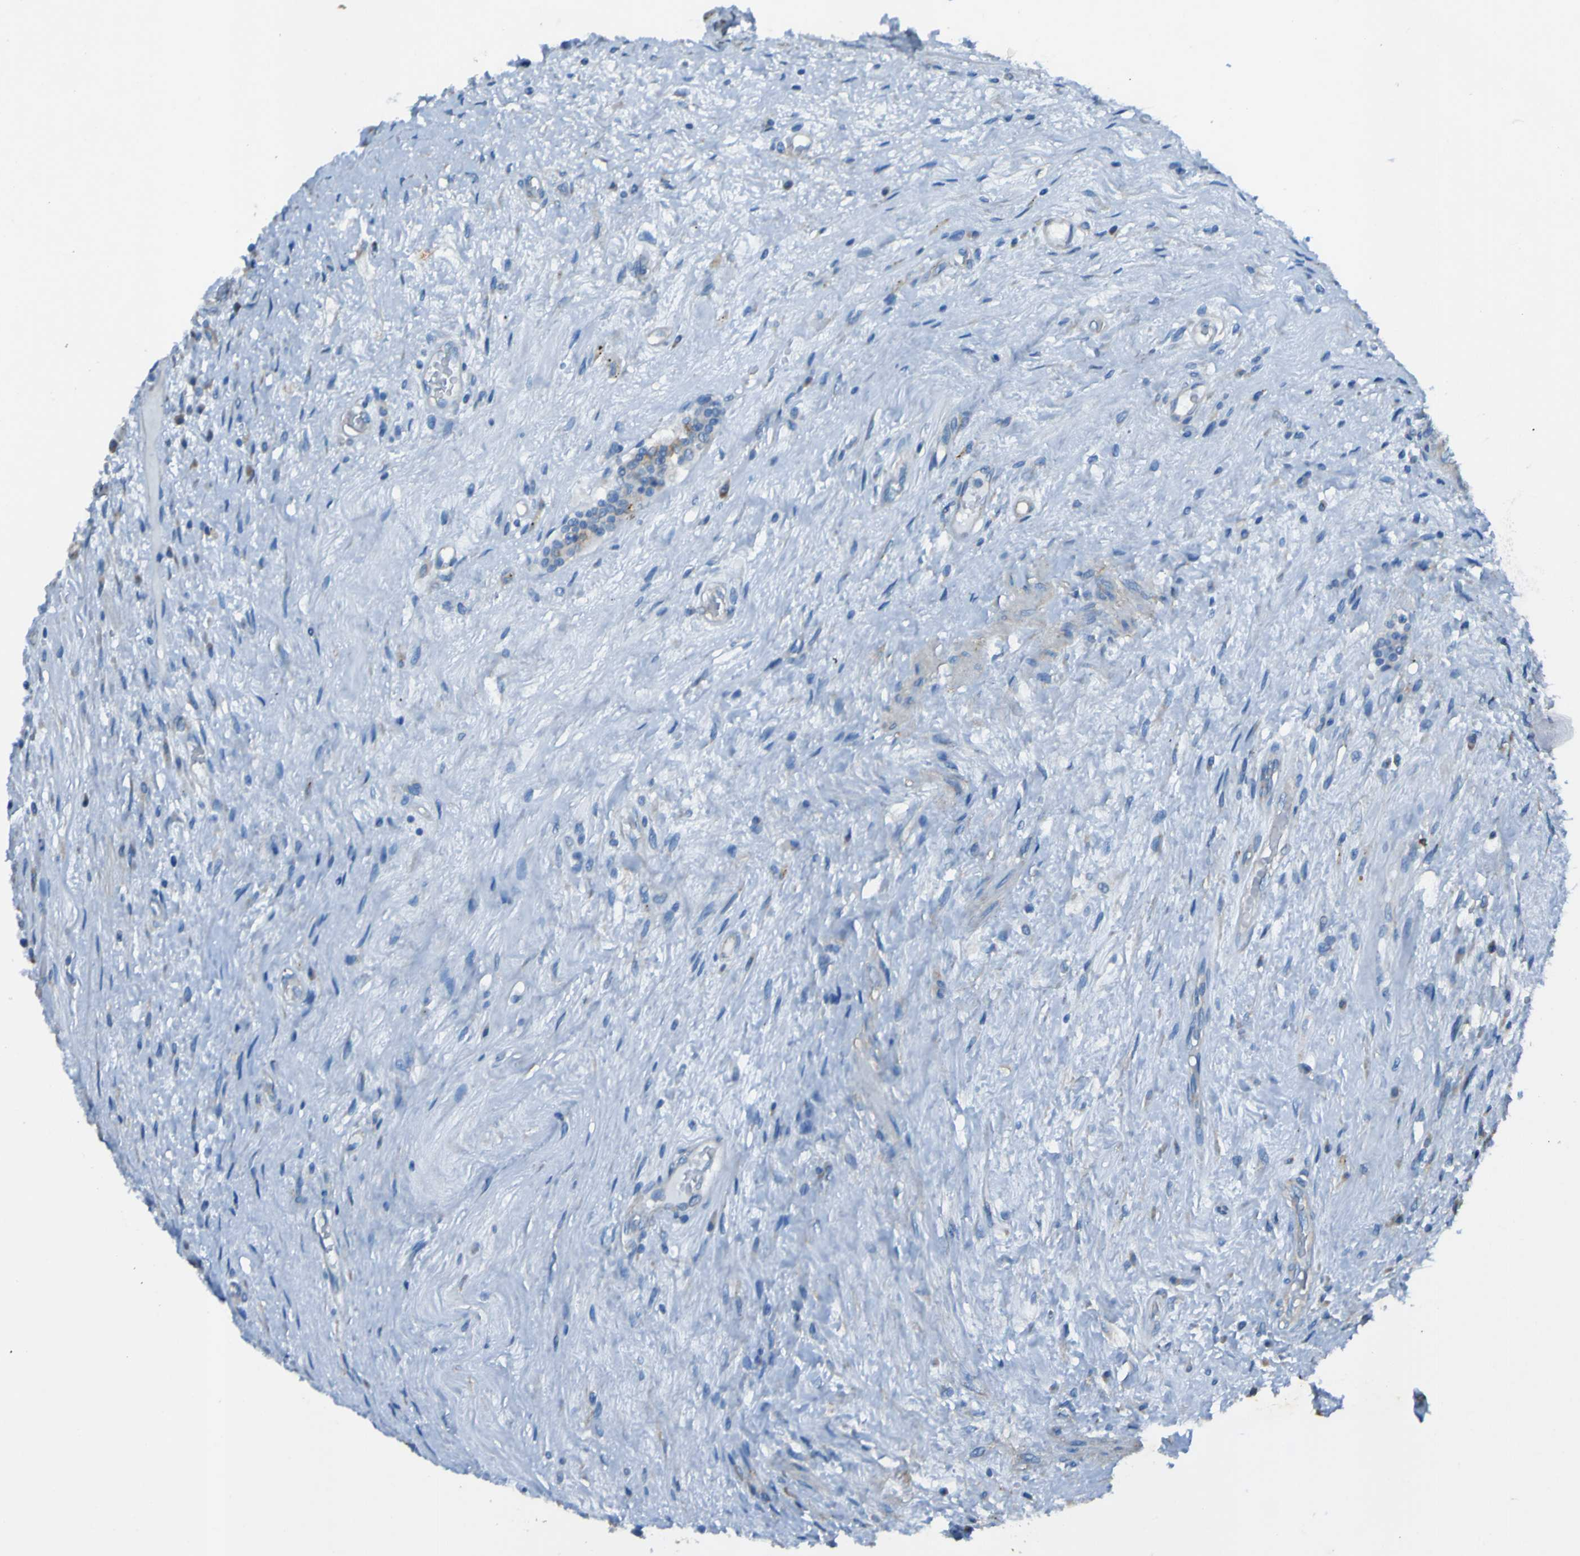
{"staining": {"intensity": "negative", "quantity": "none", "location": "none"}, "tissue": "testis cancer", "cell_type": "Tumor cells", "image_type": "cancer", "snomed": [{"axis": "morphology", "description": "Carcinoma, Embryonal, NOS"}, {"axis": "topography", "description": "Testis"}], "caption": "Testis cancer (embryonal carcinoma) was stained to show a protein in brown. There is no significant expression in tumor cells. (DAB immunohistochemistry (IHC) visualized using brightfield microscopy, high magnification).", "gene": "RAB5B", "patient": {"sex": "male", "age": 26}}